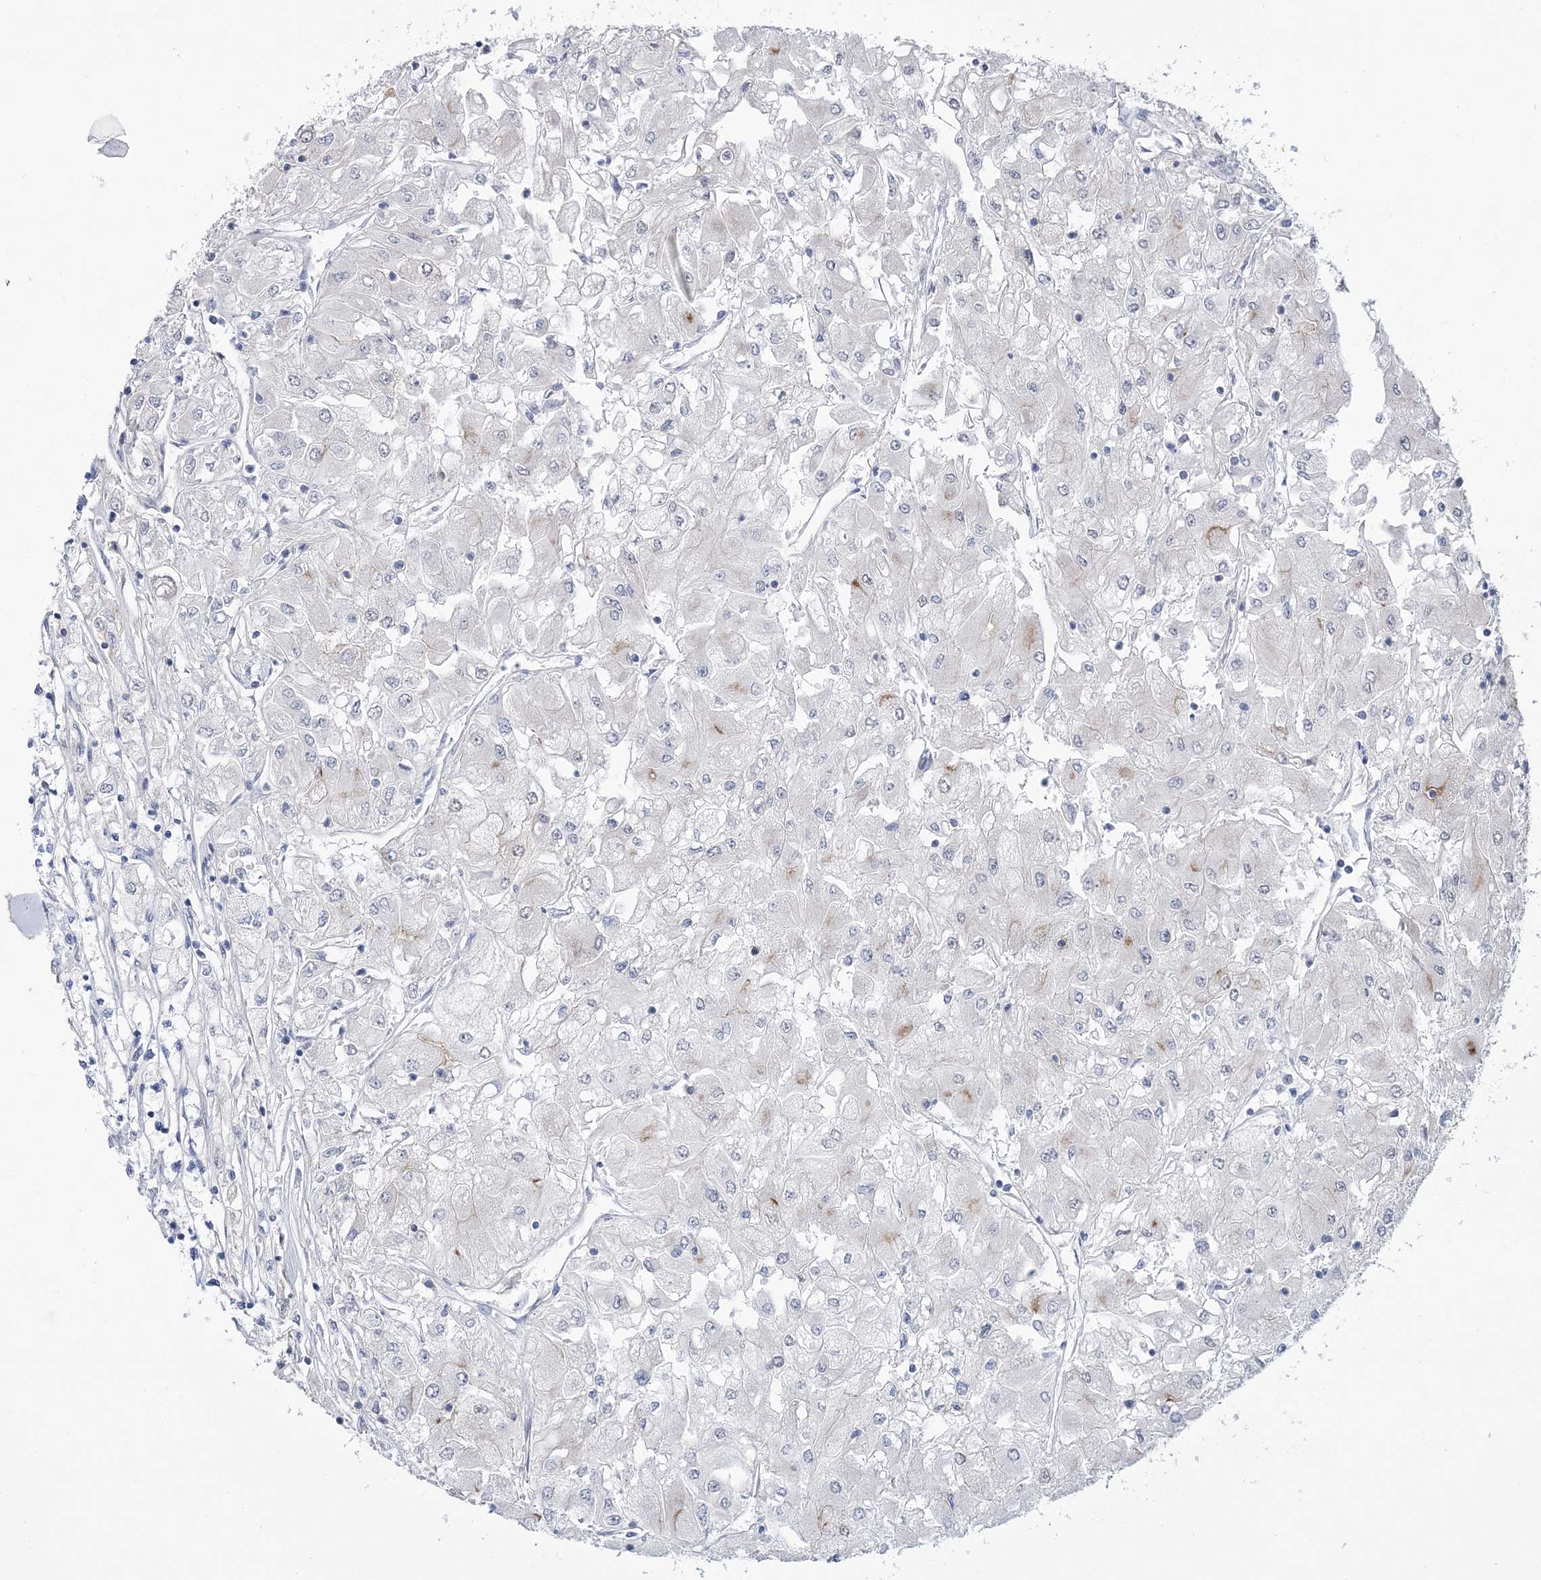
{"staining": {"intensity": "weak", "quantity": "<25%", "location": "cytoplasmic/membranous"}, "tissue": "renal cancer", "cell_type": "Tumor cells", "image_type": "cancer", "snomed": [{"axis": "morphology", "description": "Adenocarcinoma, NOS"}, {"axis": "topography", "description": "Kidney"}], "caption": "DAB immunohistochemical staining of human renal adenocarcinoma shows no significant expression in tumor cells. Brightfield microscopy of immunohistochemistry (IHC) stained with DAB (3,3'-diaminobenzidine) (brown) and hematoxylin (blue), captured at high magnification.", "gene": "RAB11FIP5", "patient": {"sex": "male", "age": 80}}